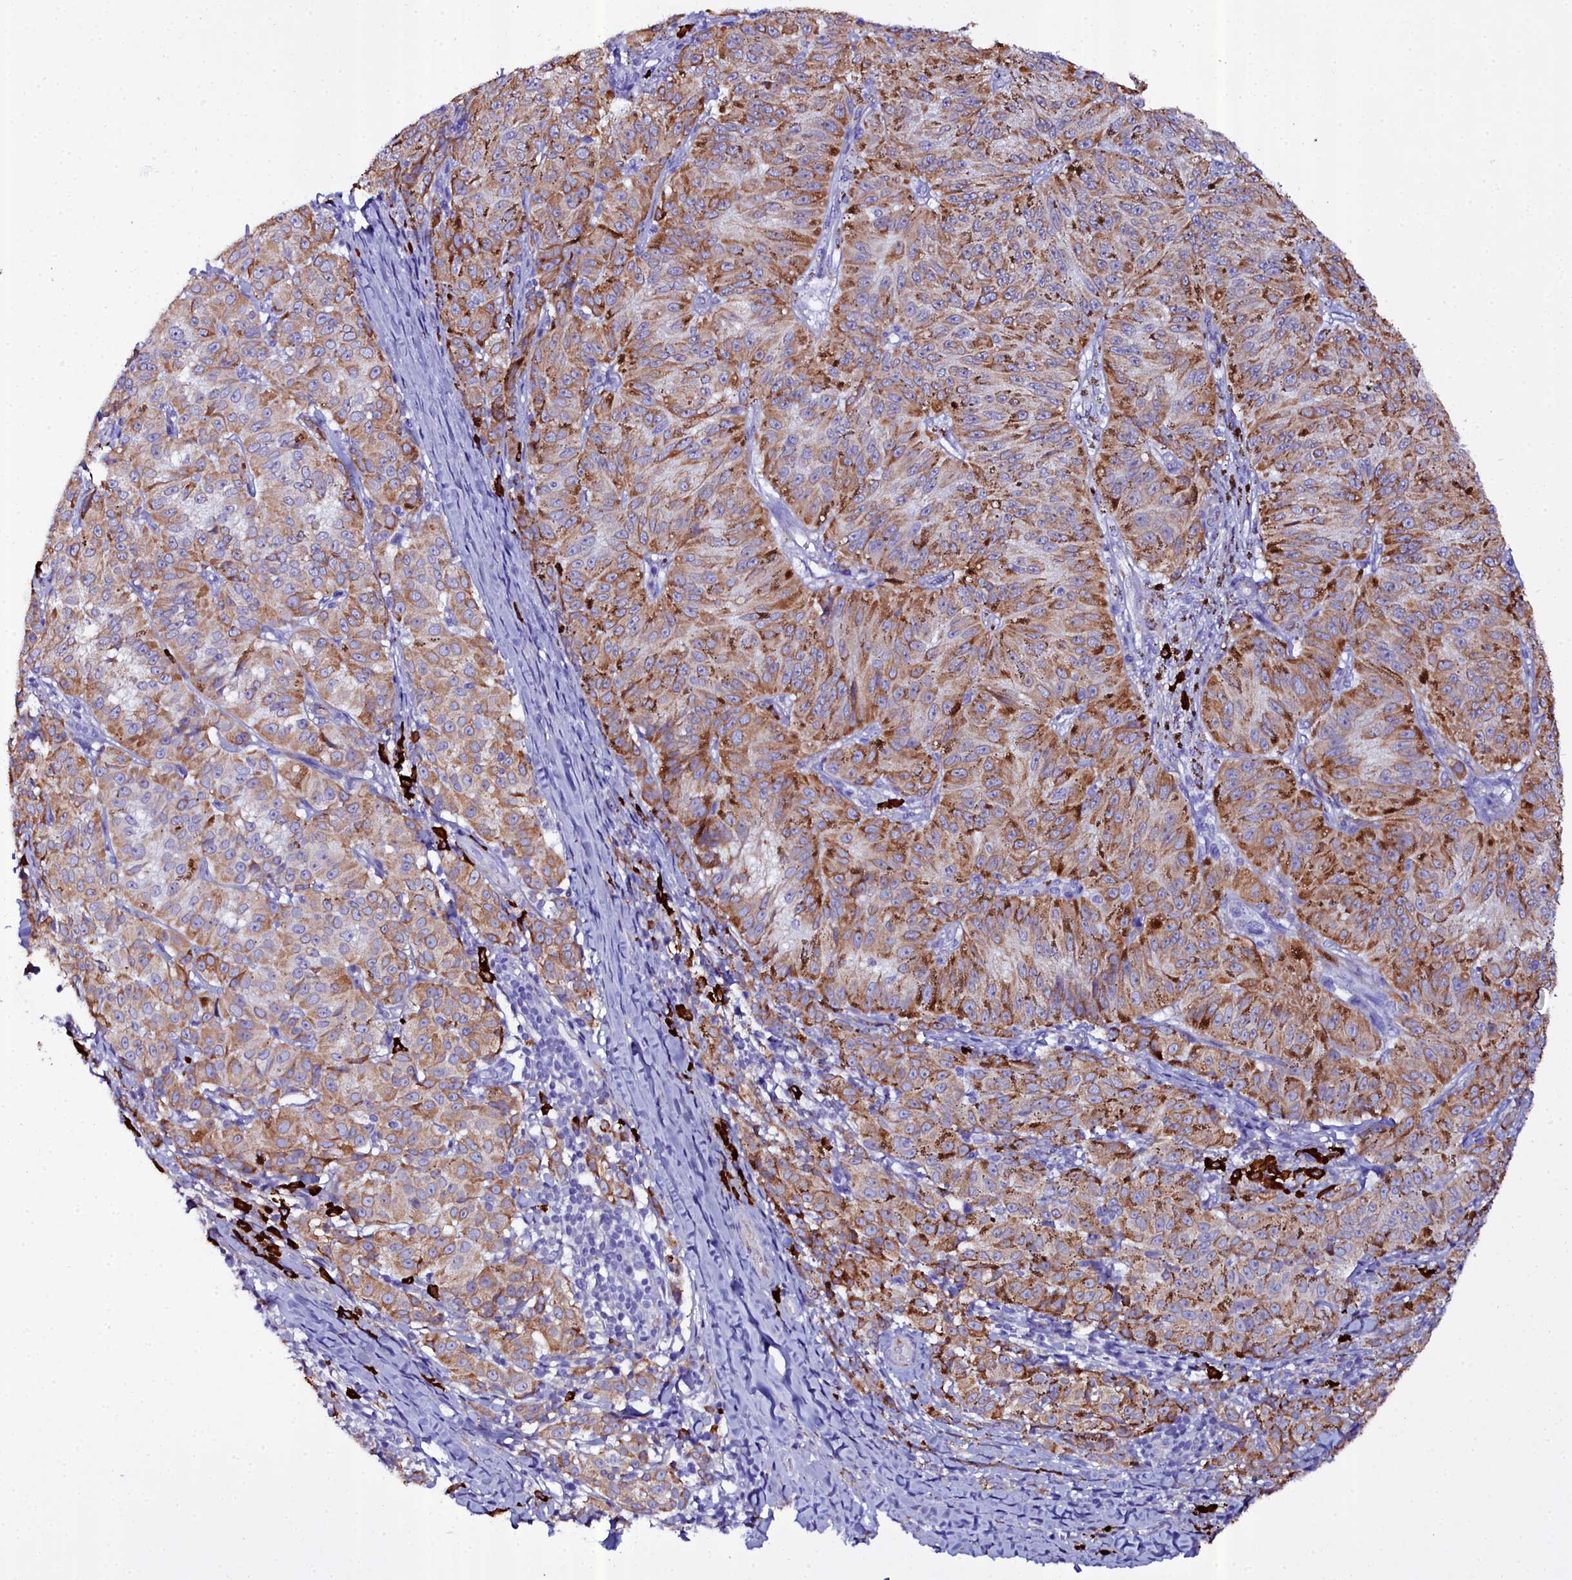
{"staining": {"intensity": "moderate", "quantity": ">75%", "location": "cytoplasmic/membranous"}, "tissue": "melanoma", "cell_type": "Tumor cells", "image_type": "cancer", "snomed": [{"axis": "morphology", "description": "Malignant melanoma, NOS"}, {"axis": "topography", "description": "Skin"}], "caption": "The micrograph shows staining of malignant melanoma, revealing moderate cytoplasmic/membranous protein staining (brown color) within tumor cells.", "gene": "TXNDC5", "patient": {"sex": "female", "age": 72}}